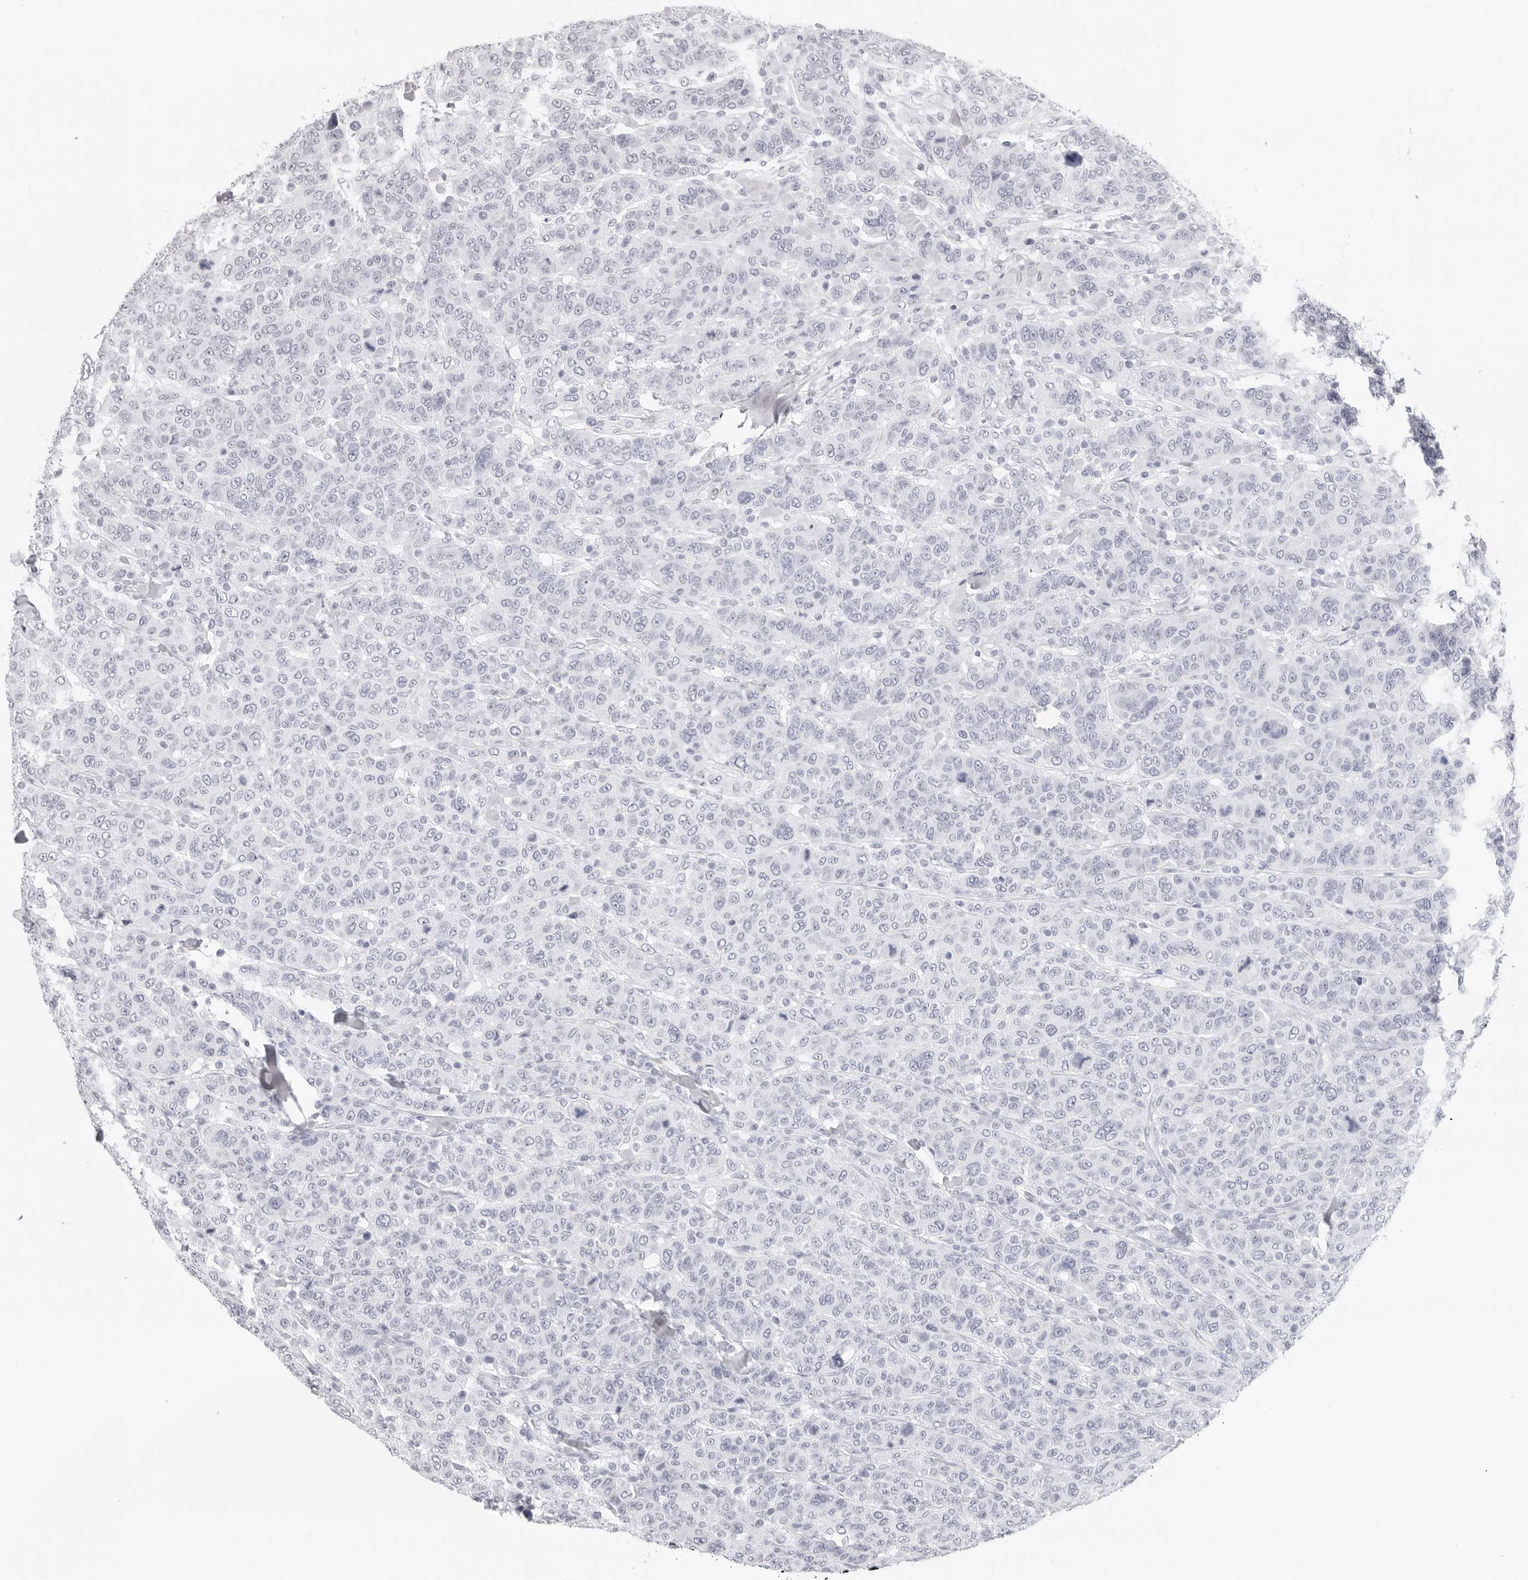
{"staining": {"intensity": "negative", "quantity": "none", "location": "none"}, "tissue": "breast cancer", "cell_type": "Tumor cells", "image_type": "cancer", "snomed": [{"axis": "morphology", "description": "Duct carcinoma"}, {"axis": "topography", "description": "Breast"}], "caption": "A high-resolution photomicrograph shows IHC staining of breast cancer (infiltrating ductal carcinoma), which reveals no significant positivity in tumor cells. The staining was performed using DAB to visualize the protein expression in brown, while the nuclei were stained in blue with hematoxylin (Magnification: 20x).", "gene": "AGMAT", "patient": {"sex": "female", "age": 37}}